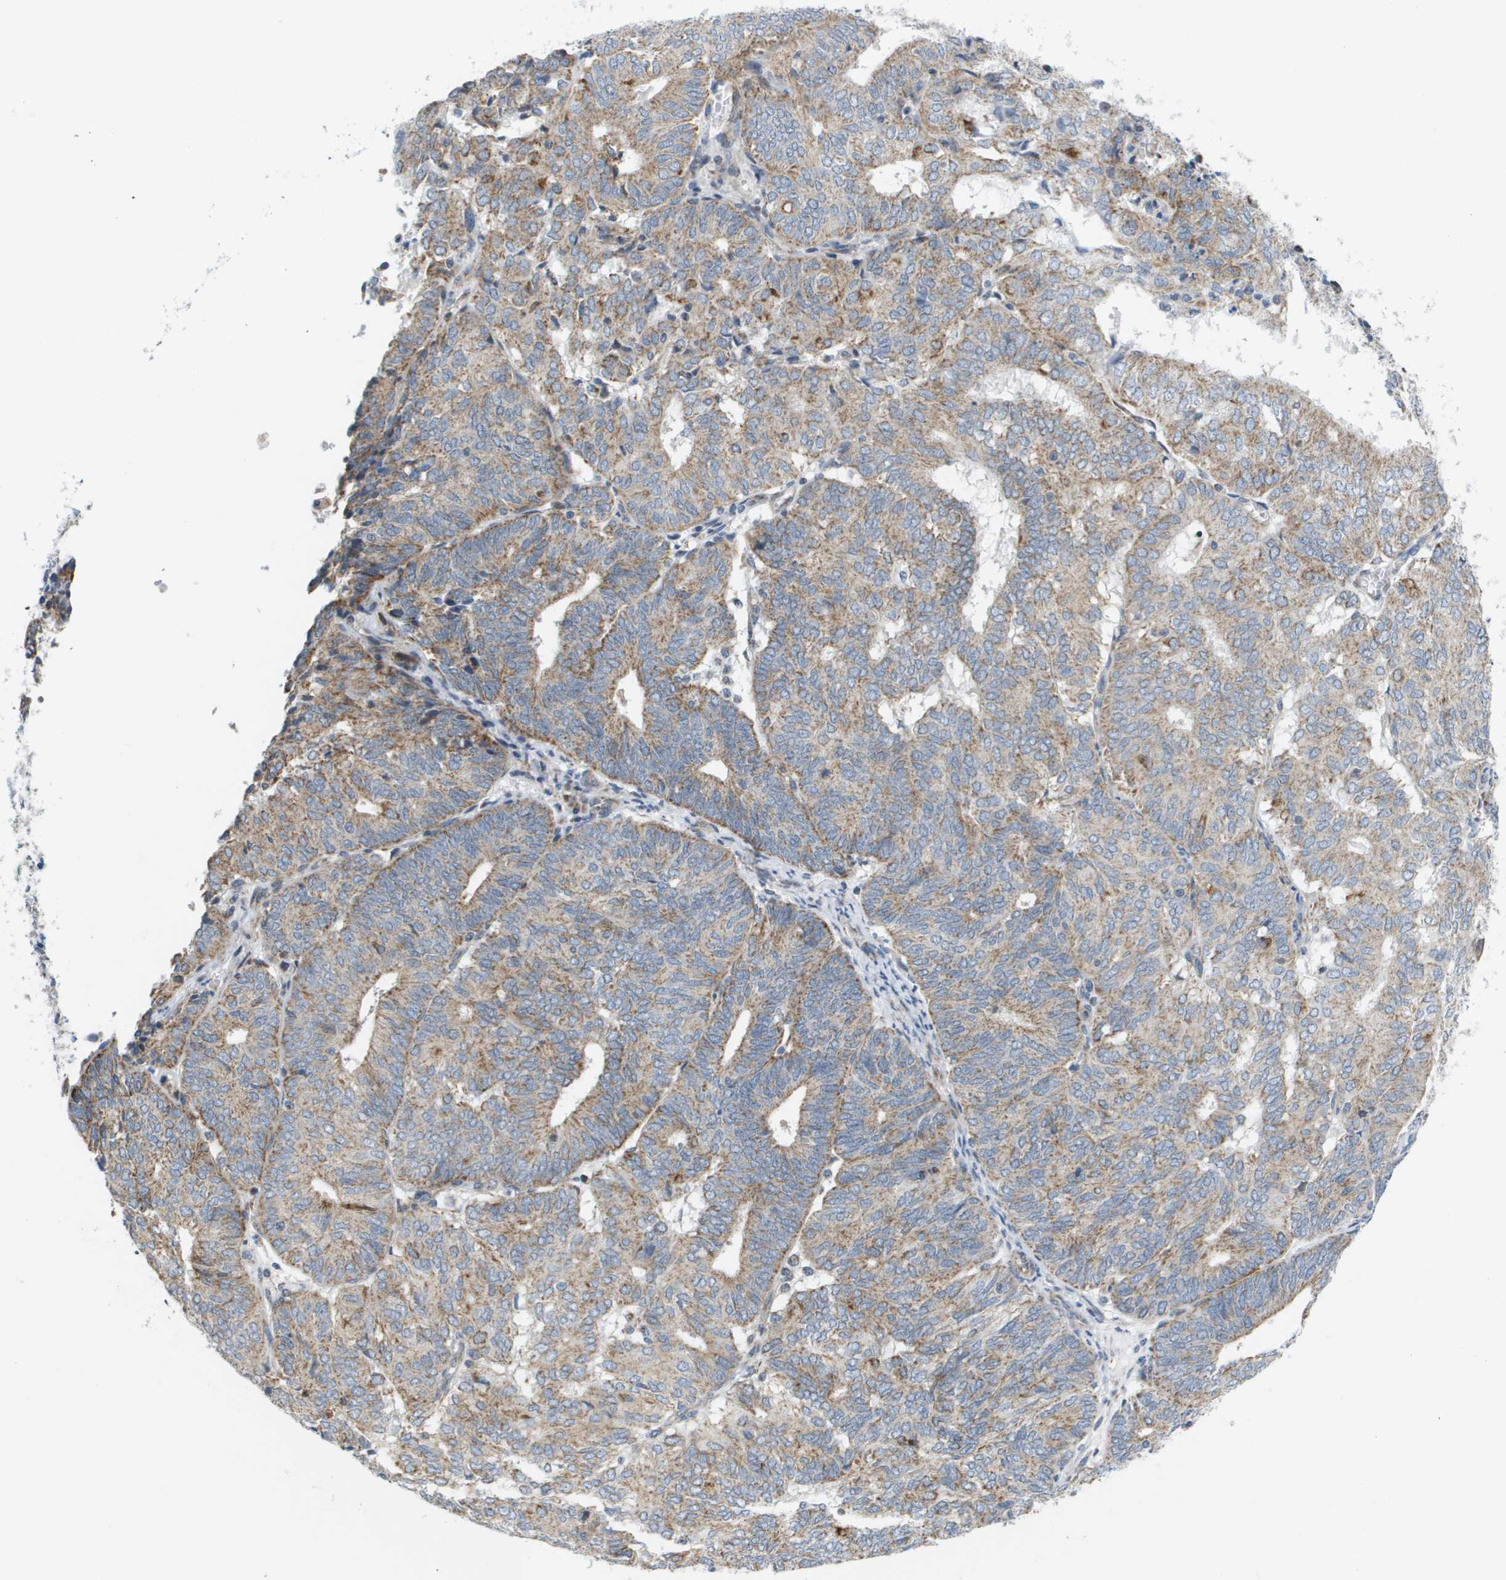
{"staining": {"intensity": "moderate", "quantity": "25%-75%", "location": "cytoplasmic/membranous"}, "tissue": "endometrial cancer", "cell_type": "Tumor cells", "image_type": "cancer", "snomed": [{"axis": "morphology", "description": "Adenocarcinoma, NOS"}, {"axis": "topography", "description": "Uterus"}], "caption": "Protein expression by IHC demonstrates moderate cytoplasmic/membranous positivity in approximately 25%-75% of tumor cells in adenocarcinoma (endometrial).", "gene": "KRT23", "patient": {"sex": "female", "age": 60}}